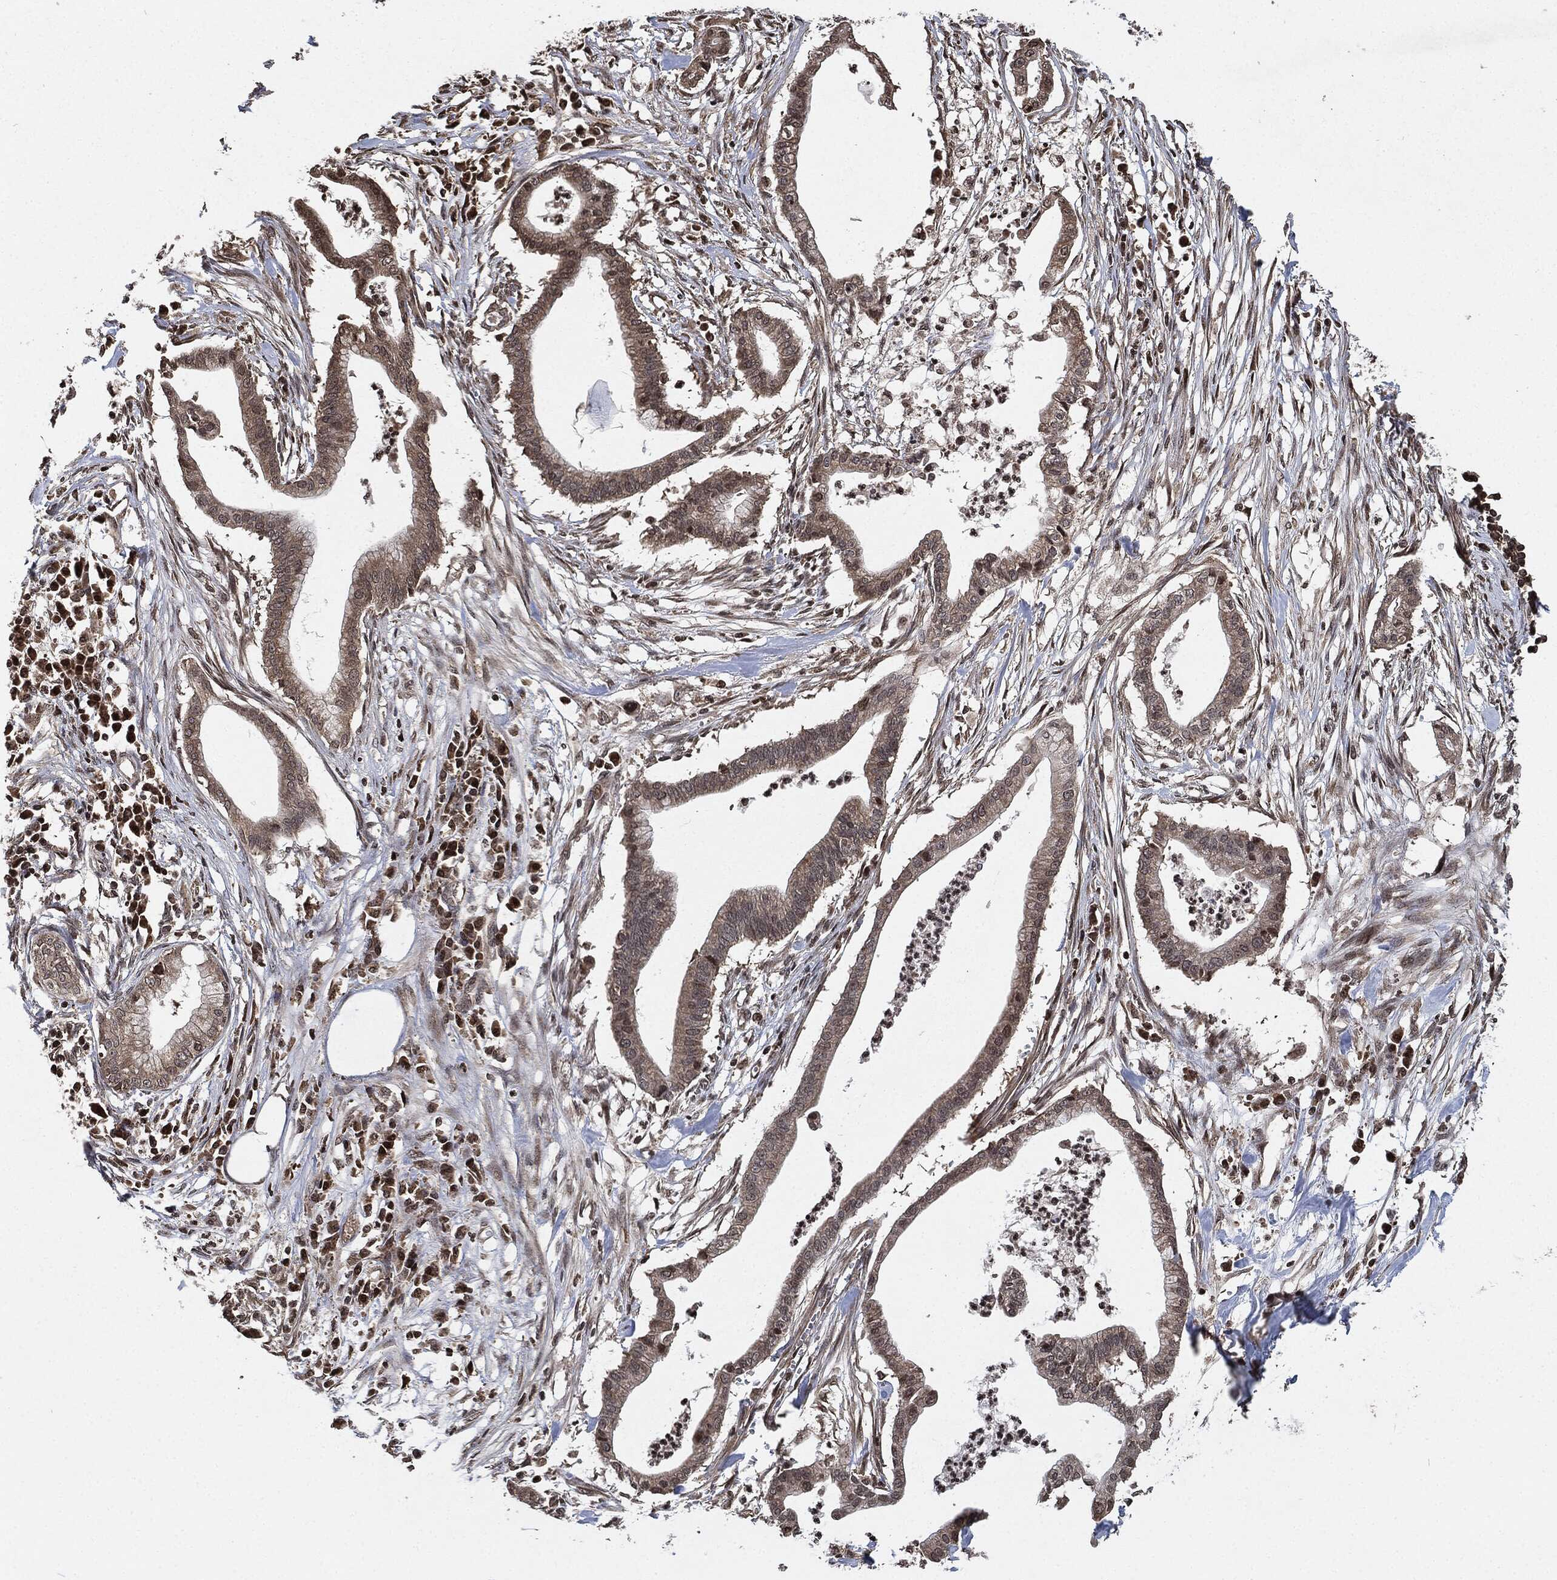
{"staining": {"intensity": "negative", "quantity": "none", "location": "none"}, "tissue": "pancreatic cancer", "cell_type": "Tumor cells", "image_type": "cancer", "snomed": [{"axis": "morphology", "description": "Normal tissue, NOS"}, {"axis": "morphology", "description": "Adenocarcinoma, NOS"}, {"axis": "topography", "description": "Pancreas"}], "caption": "Tumor cells show no significant protein expression in adenocarcinoma (pancreatic).", "gene": "PDK1", "patient": {"sex": "female", "age": 58}}